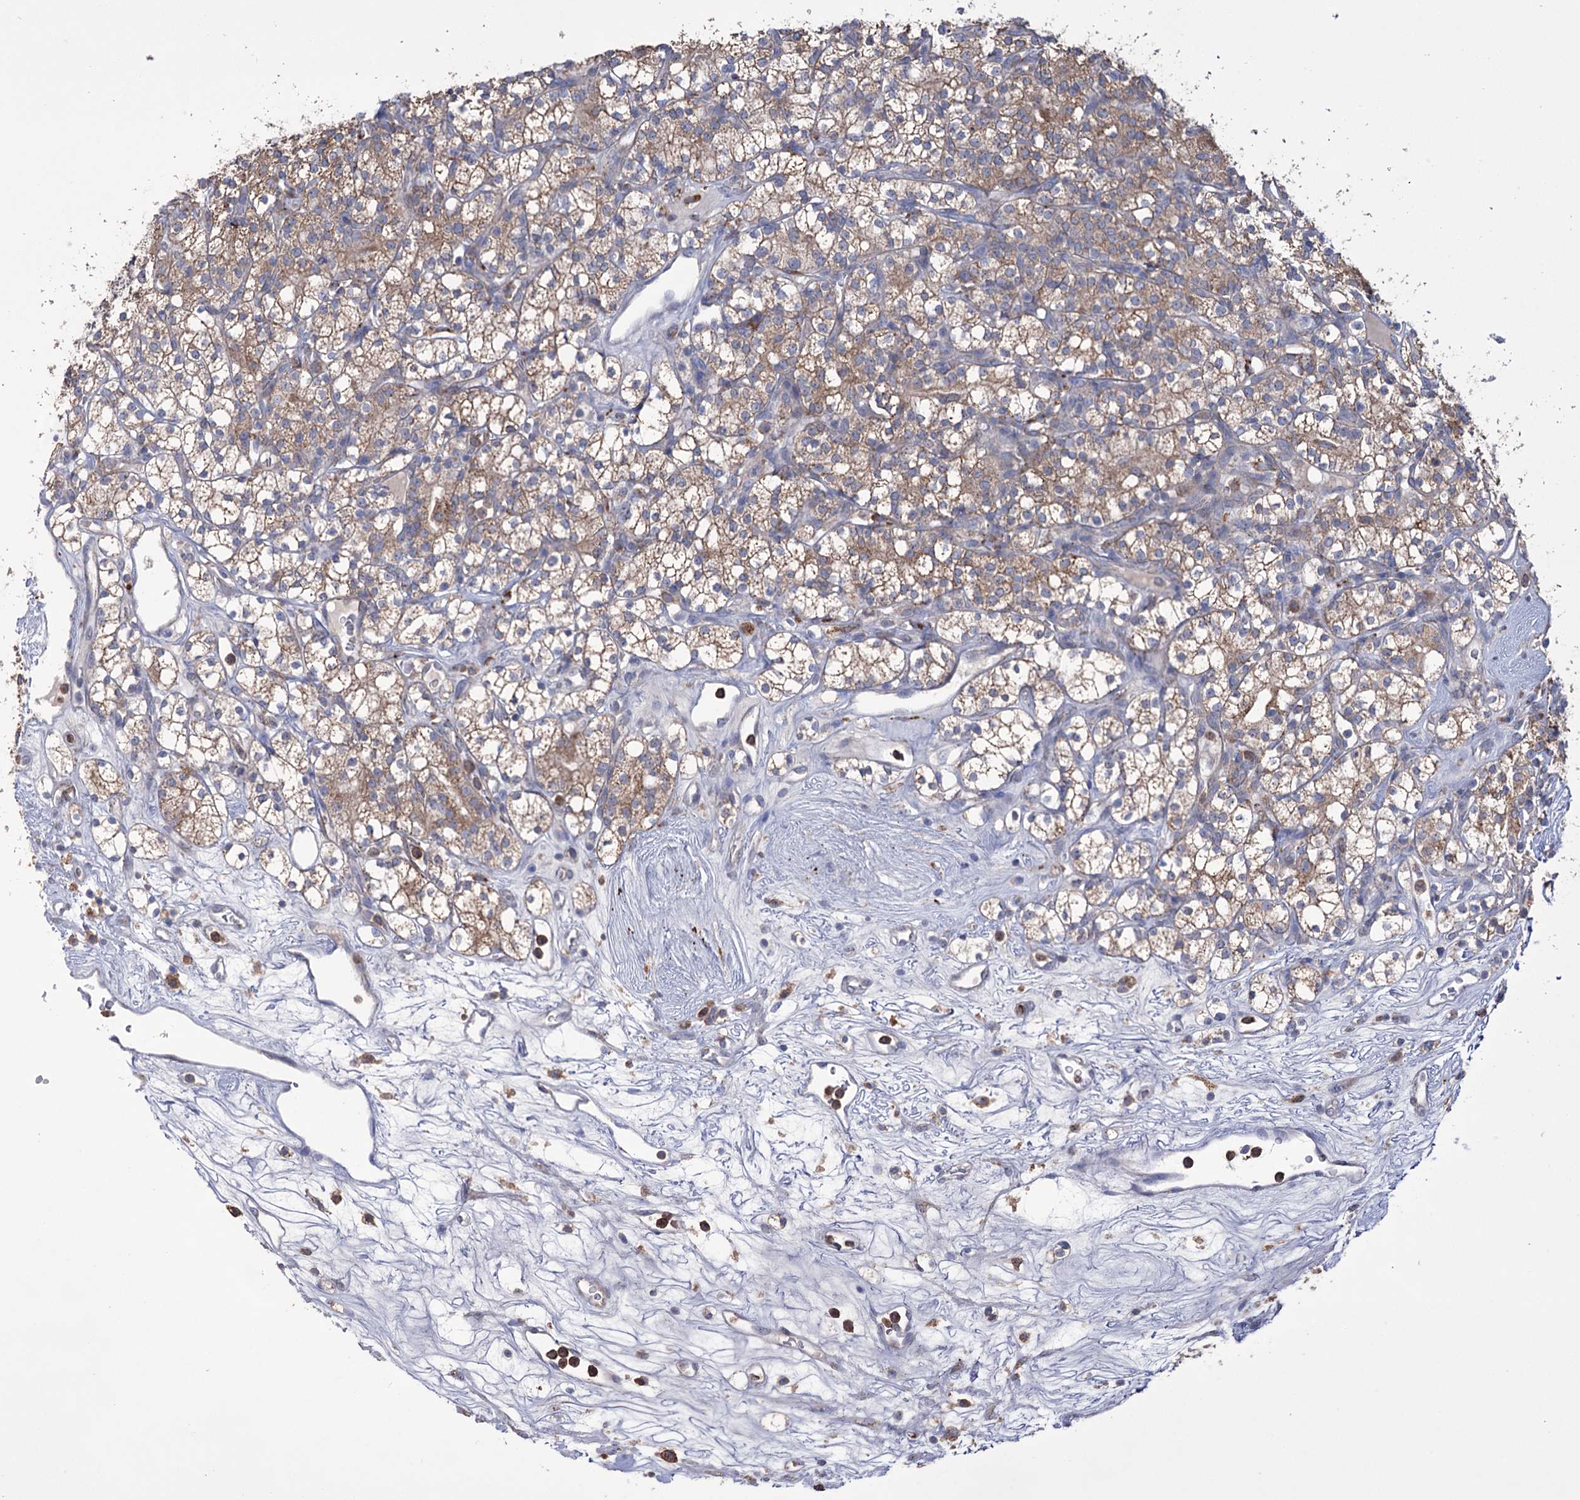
{"staining": {"intensity": "moderate", "quantity": ">75%", "location": "cytoplasmic/membranous"}, "tissue": "renal cancer", "cell_type": "Tumor cells", "image_type": "cancer", "snomed": [{"axis": "morphology", "description": "Adenocarcinoma, NOS"}, {"axis": "topography", "description": "Kidney"}], "caption": "Adenocarcinoma (renal) stained with IHC displays moderate cytoplasmic/membranous staining in approximately >75% of tumor cells.", "gene": "TRIM71", "patient": {"sex": "male", "age": 77}}